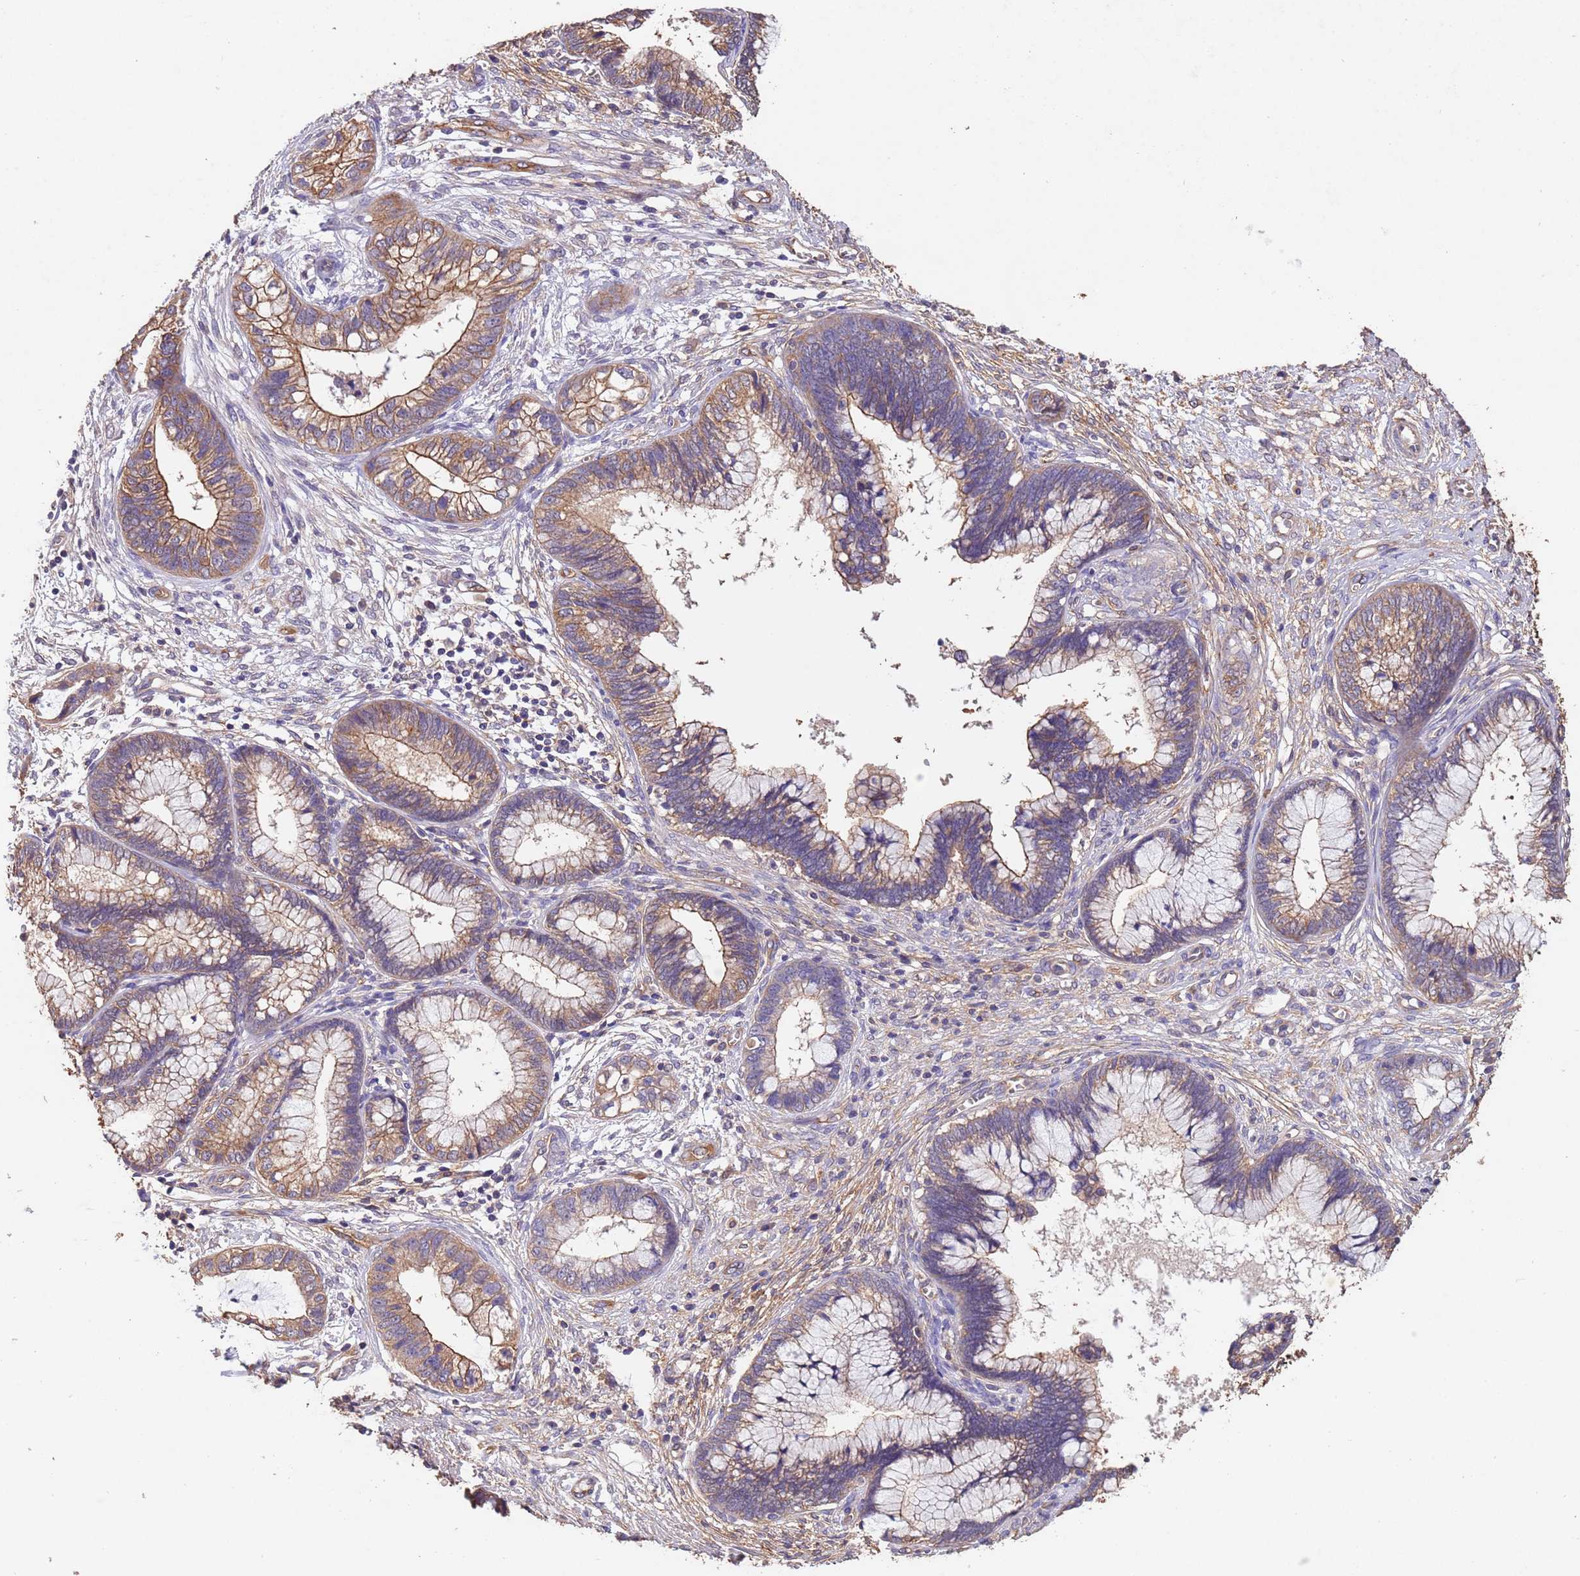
{"staining": {"intensity": "moderate", "quantity": ">75%", "location": "cytoplasmic/membranous"}, "tissue": "cervical cancer", "cell_type": "Tumor cells", "image_type": "cancer", "snomed": [{"axis": "morphology", "description": "Adenocarcinoma, NOS"}, {"axis": "topography", "description": "Cervix"}], "caption": "Cervical adenocarcinoma stained for a protein demonstrates moderate cytoplasmic/membranous positivity in tumor cells.", "gene": "MTX3", "patient": {"sex": "female", "age": 44}}